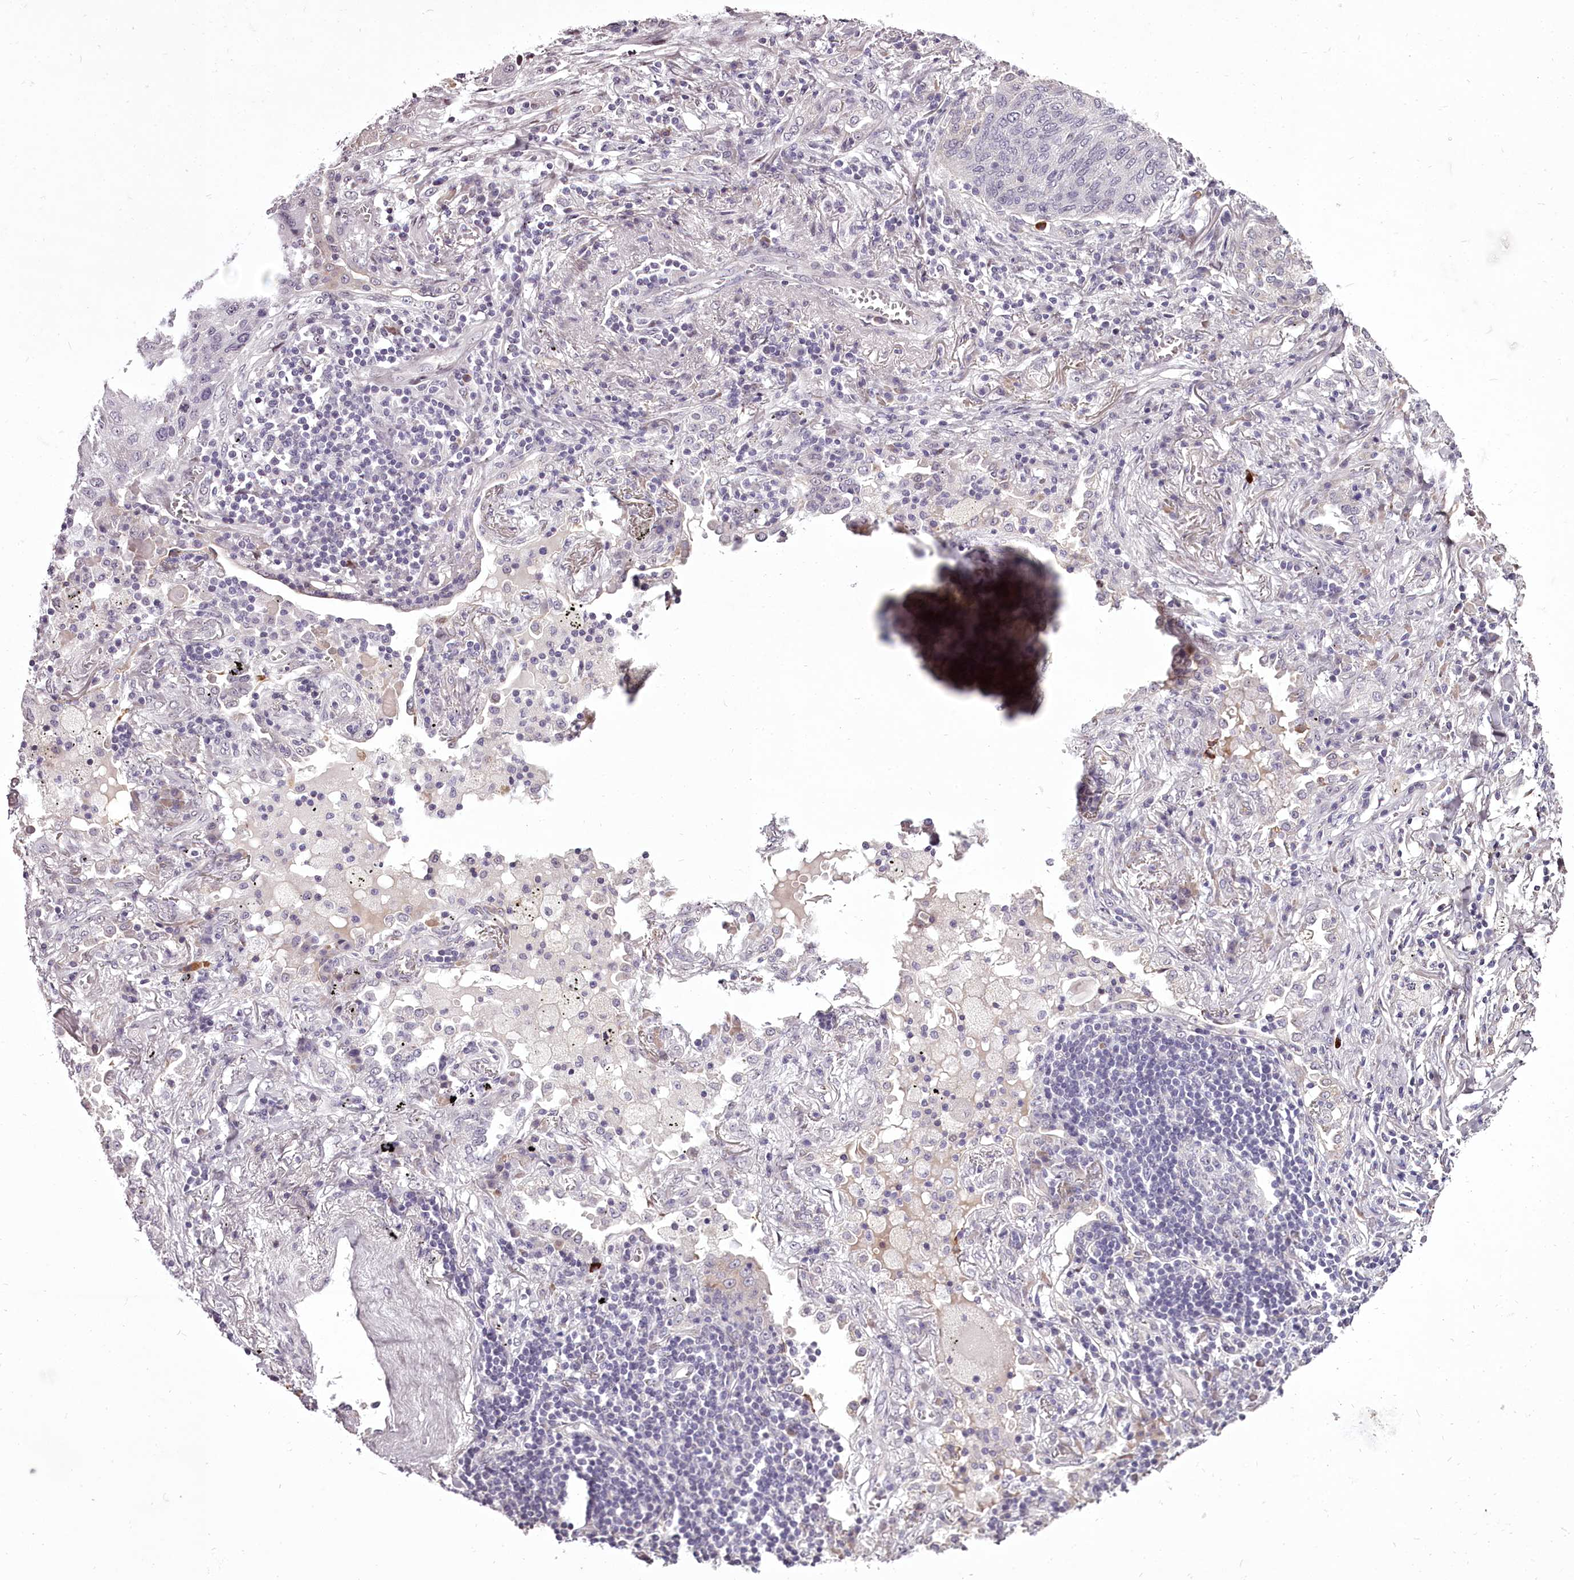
{"staining": {"intensity": "negative", "quantity": "none", "location": "none"}, "tissue": "lung cancer", "cell_type": "Tumor cells", "image_type": "cancer", "snomed": [{"axis": "morphology", "description": "Squamous cell carcinoma, NOS"}, {"axis": "topography", "description": "Lung"}], "caption": "Image shows no protein expression in tumor cells of lung squamous cell carcinoma tissue. (DAB immunohistochemistry (IHC), high magnification).", "gene": "C1orf56", "patient": {"sex": "female", "age": 63}}